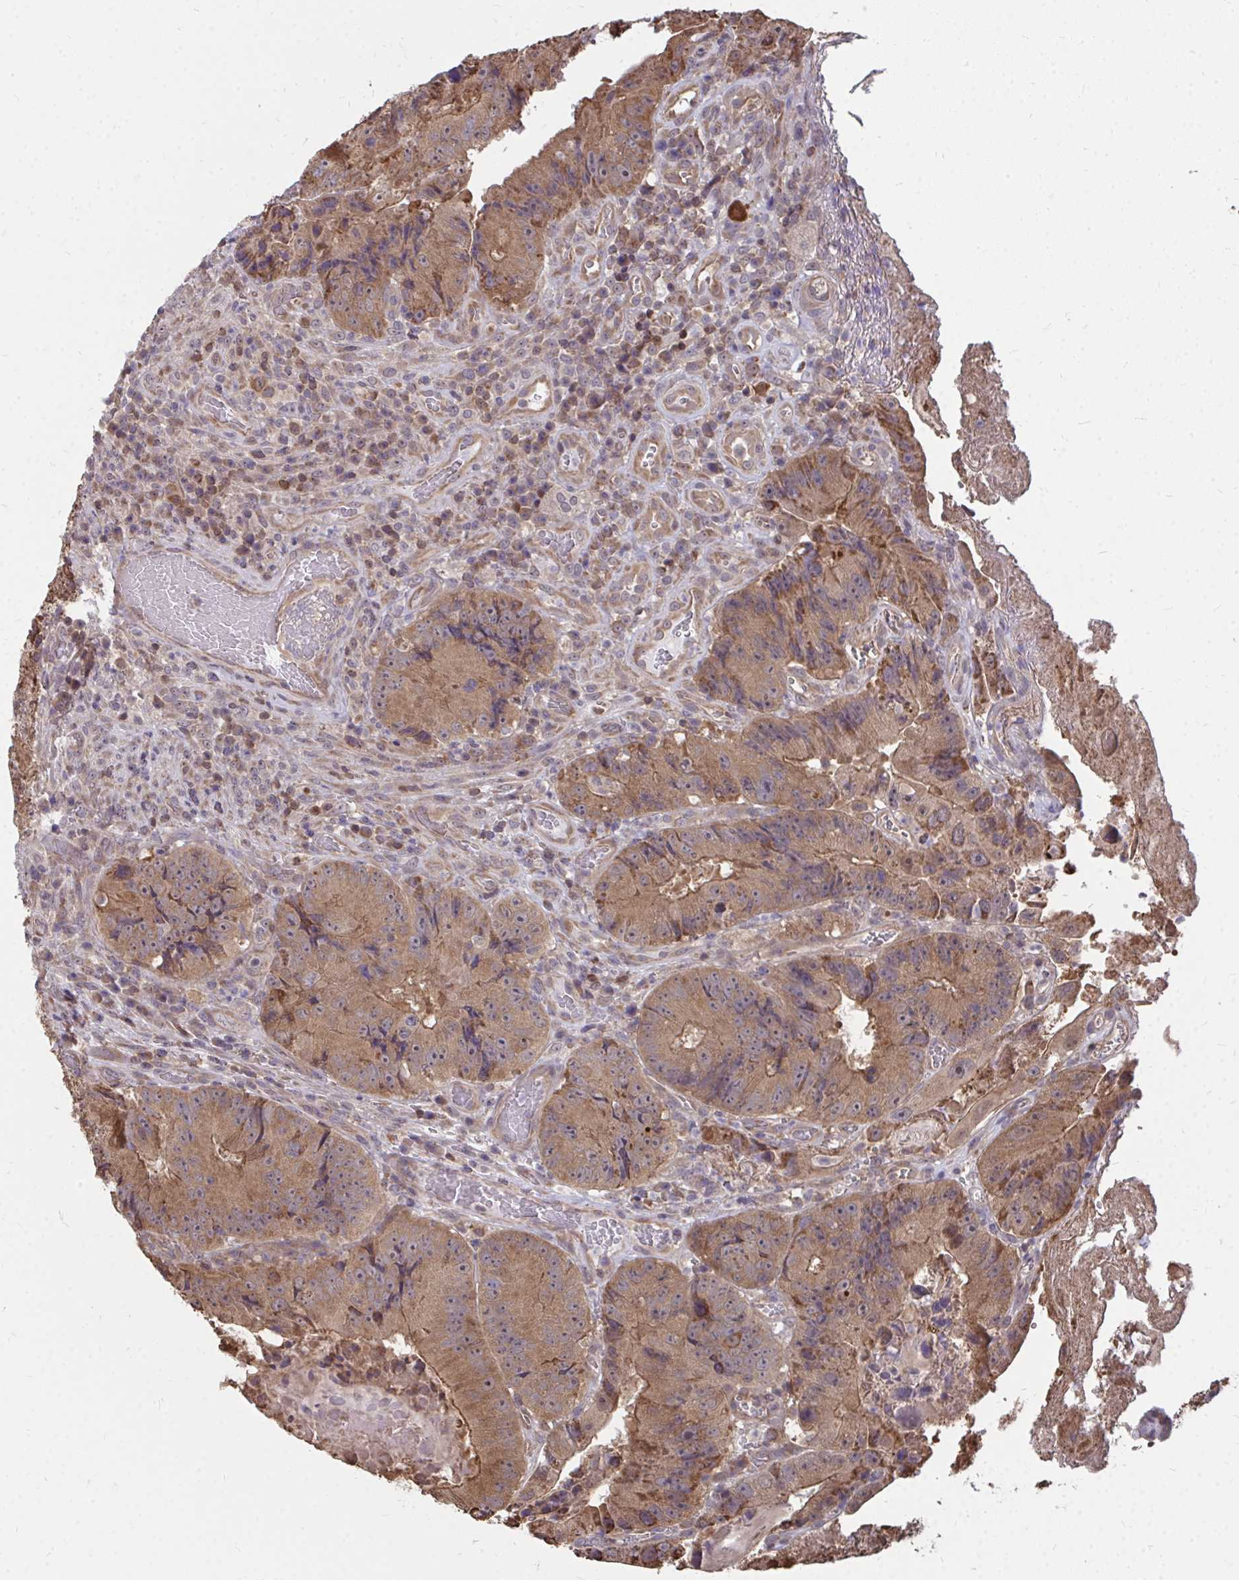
{"staining": {"intensity": "moderate", "quantity": ">75%", "location": "cytoplasmic/membranous"}, "tissue": "colorectal cancer", "cell_type": "Tumor cells", "image_type": "cancer", "snomed": [{"axis": "morphology", "description": "Adenocarcinoma, NOS"}, {"axis": "topography", "description": "Colon"}], "caption": "IHC of colorectal cancer demonstrates medium levels of moderate cytoplasmic/membranous positivity in about >75% of tumor cells.", "gene": "DNAJA2", "patient": {"sex": "female", "age": 86}}